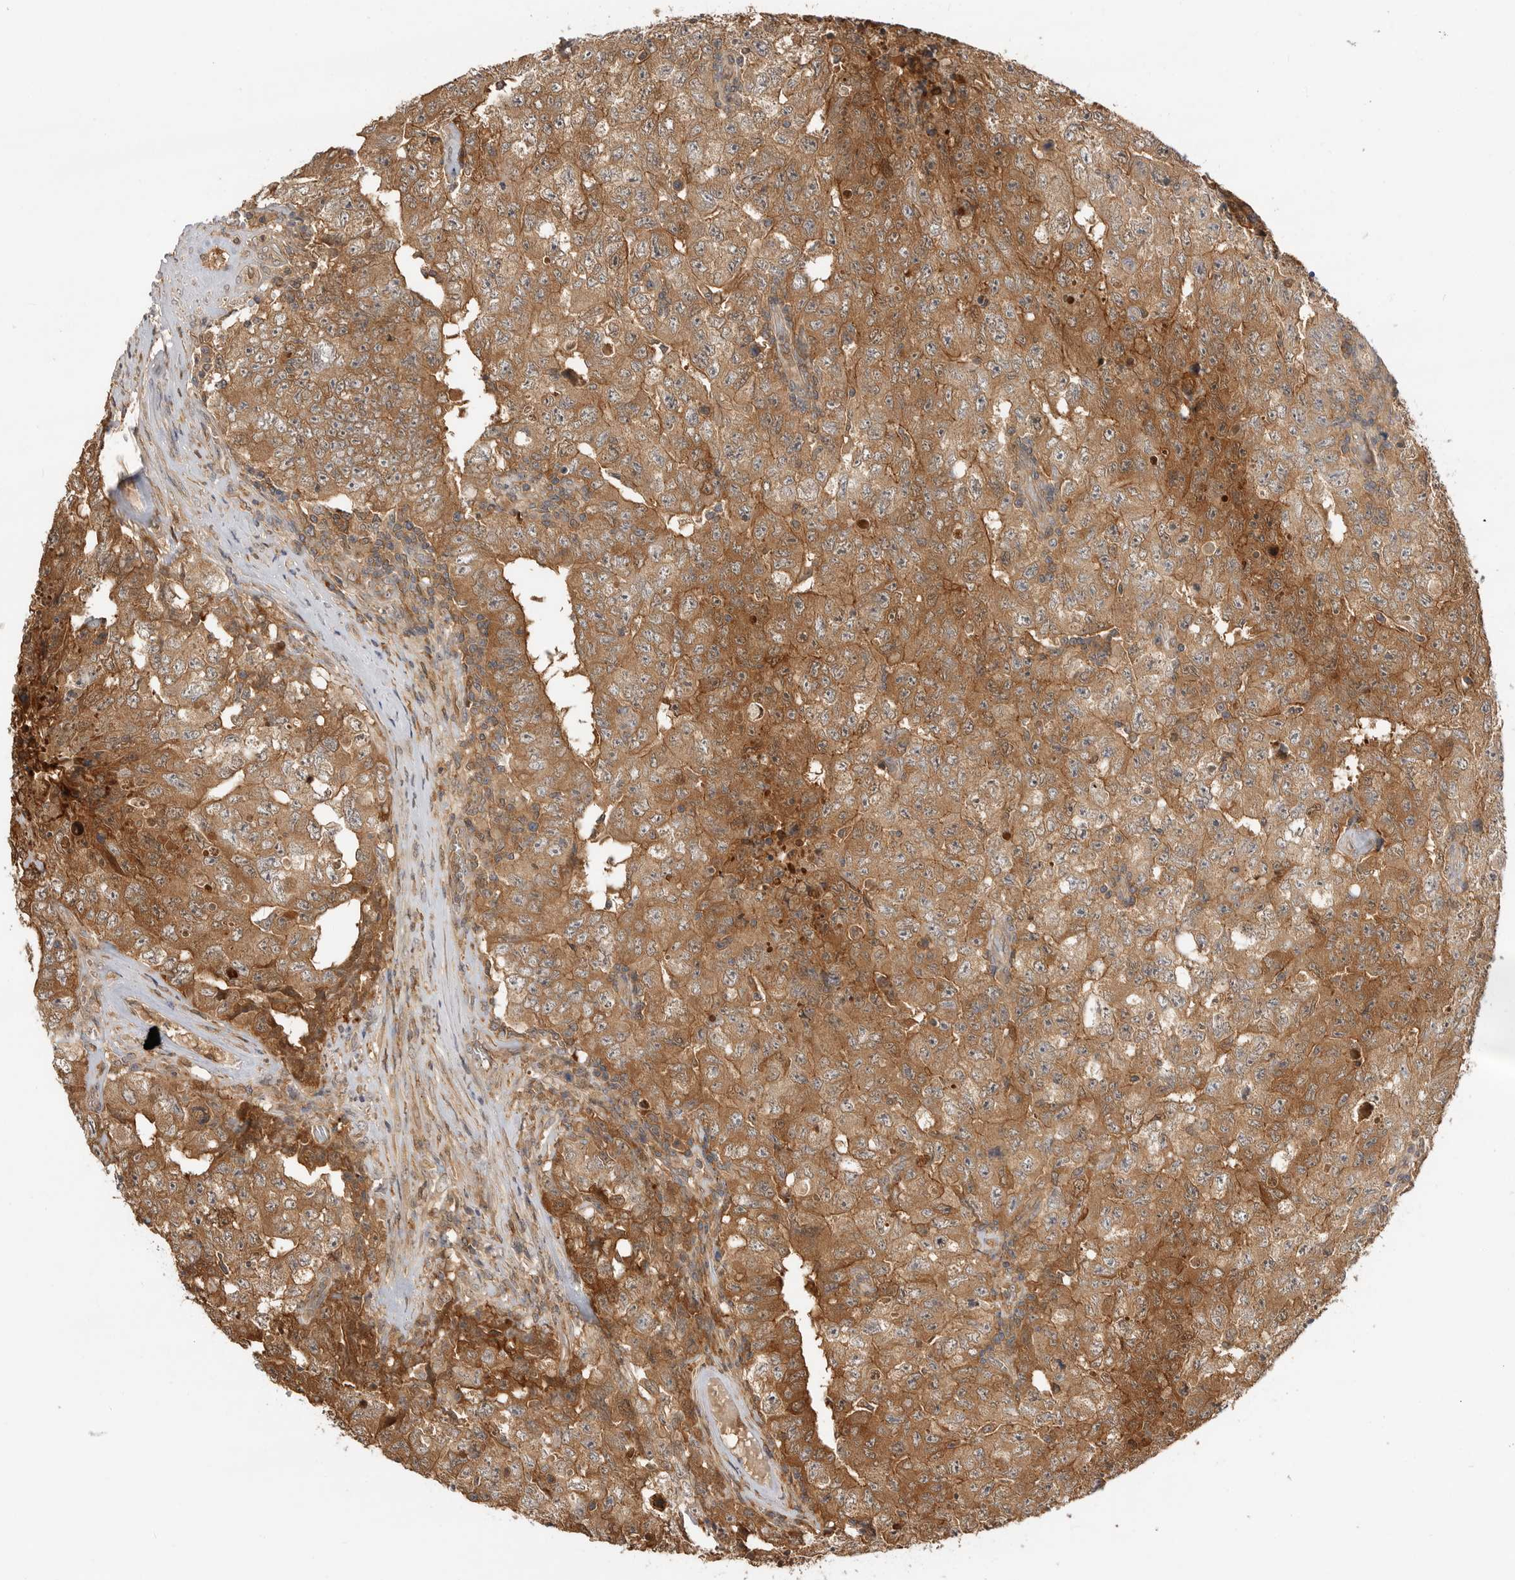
{"staining": {"intensity": "moderate", "quantity": ">75%", "location": "cytoplasmic/membranous"}, "tissue": "testis cancer", "cell_type": "Tumor cells", "image_type": "cancer", "snomed": [{"axis": "morphology", "description": "Carcinoma, Embryonal, NOS"}, {"axis": "topography", "description": "Testis"}], "caption": "Immunohistochemistry of human embryonal carcinoma (testis) reveals medium levels of moderate cytoplasmic/membranous positivity in approximately >75% of tumor cells. The staining was performed using DAB to visualize the protein expression in brown, while the nuclei were stained in blue with hematoxylin (Magnification: 20x).", "gene": "CLDN12", "patient": {"sex": "male", "age": 26}}